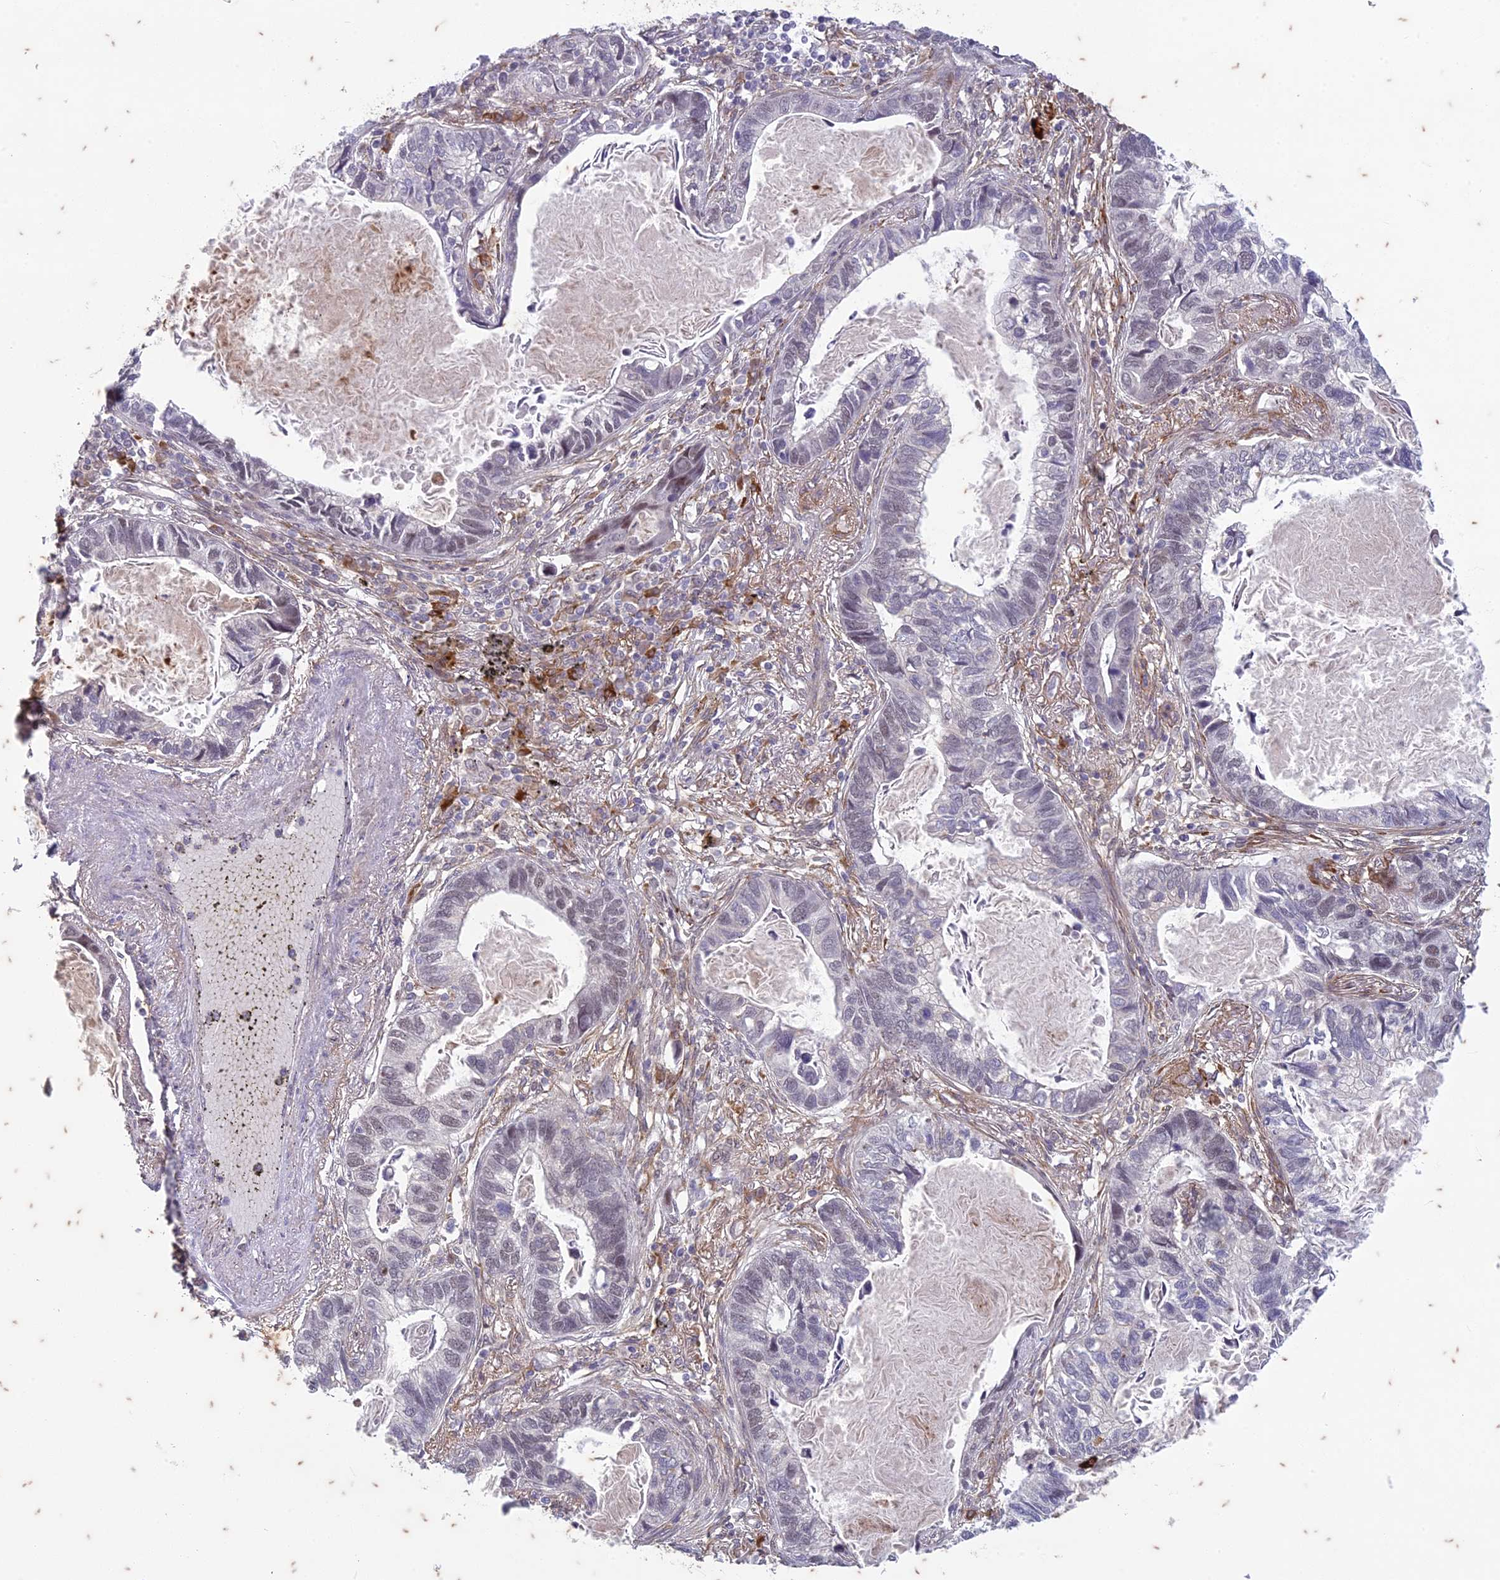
{"staining": {"intensity": "weak", "quantity": "25%-75%", "location": "nuclear"}, "tissue": "lung cancer", "cell_type": "Tumor cells", "image_type": "cancer", "snomed": [{"axis": "morphology", "description": "Adenocarcinoma, NOS"}, {"axis": "topography", "description": "Lung"}], "caption": "DAB (3,3'-diaminobenzidine) immunohistochemical staining of human adenocarcinoma (lung) shows weak nuclear protein positivity in about 25%-75% of tumor cells.", "gene": "PABPN1L", "patient": {"sex": "male", "age": 67}}